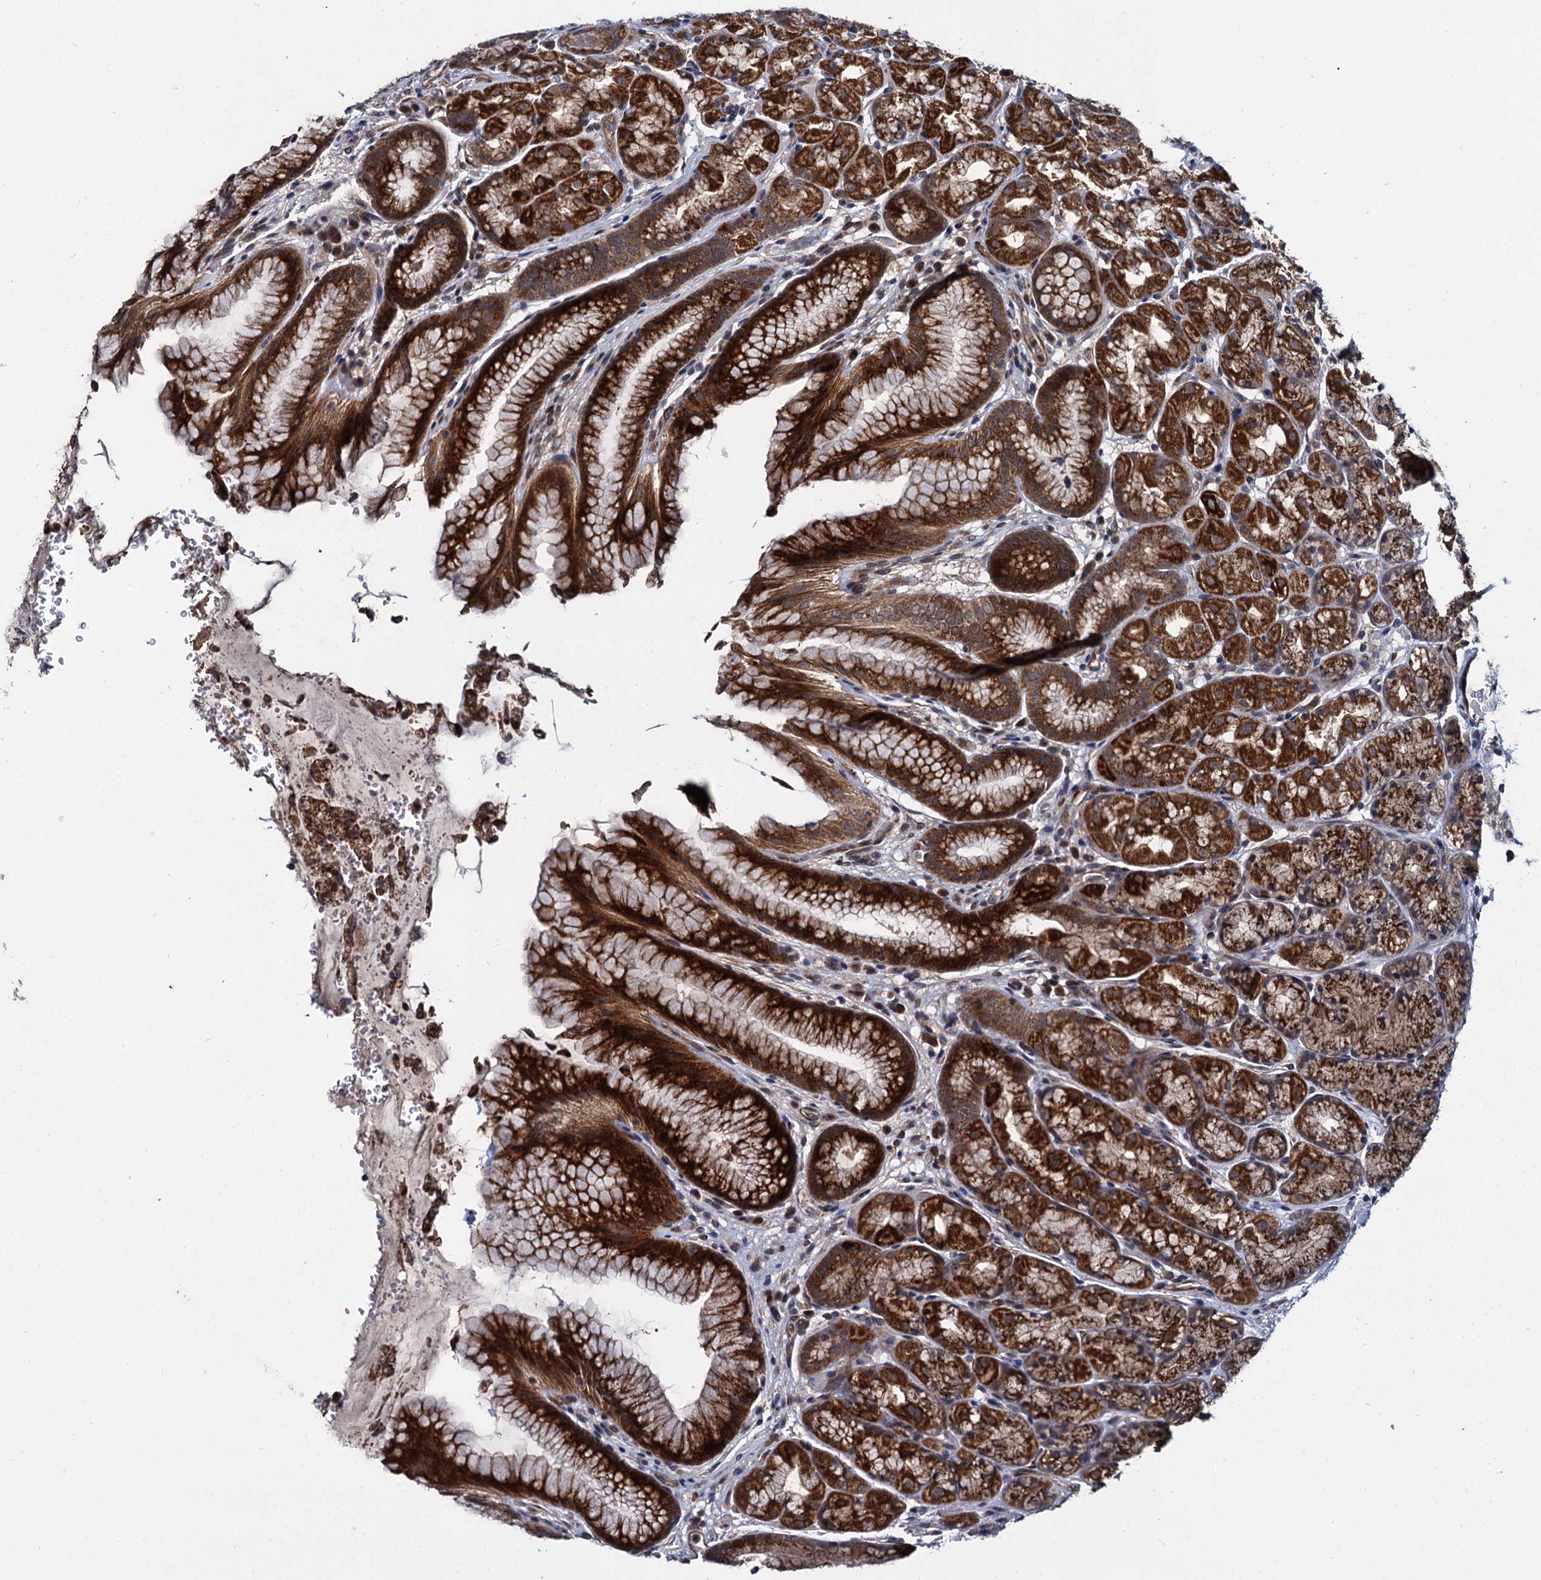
{"staining": {"intensity": "strong", "quantity": ">75%", "location": "cytoplasmic/membranous"}, "tissue": "stomach", "cell_type": "Glandular cells", "image_type": "normal", "snomed": [{"axis": "morphology", "description": "Normal tissue, NOS"}, {"axis": "topography", "description": "Stomach"}], "caption": "Immunohistochemistry (IHC) histopathology image of normal stomach: stomach stained using IHC demonstrates high levels of strong protein expression localized specifically in the cytoplasmic/membranous of glandular cells, appearing as a cytoplasmic/membranous brown color.", "gene": "ARHGAP42", "patient": {"sex": "male", "age": 63}}